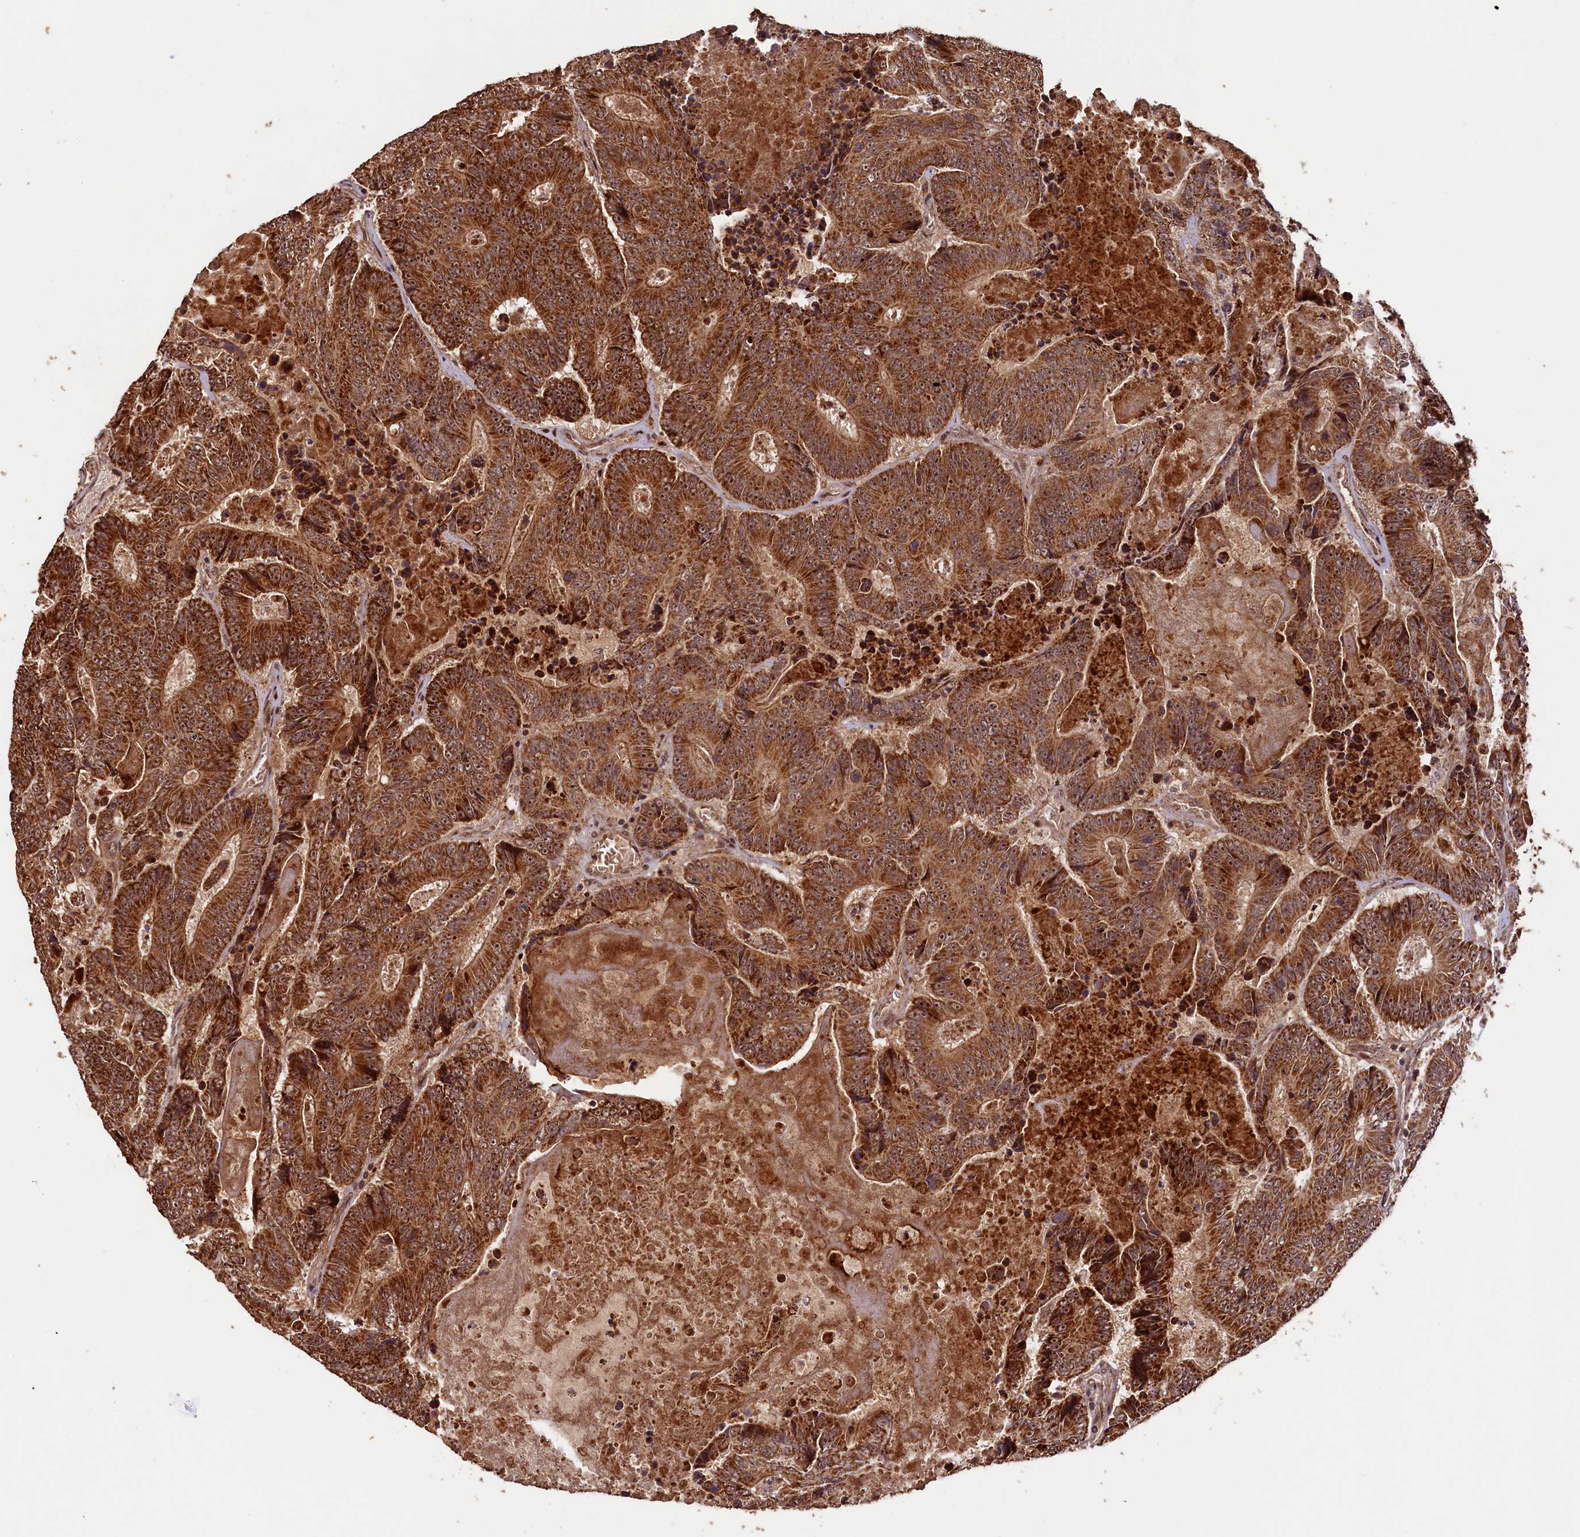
{"staining": {"intensity": "strong", "quantity": ">75%", "location": "cytoplasmic/membranous,nuclear"}, "tissue": "colorectal cancer", "cell_type": "Tumor cells", "image_type": "cancer", "snomed": [{"axis": "morphology", "description": "Adenocarcinoma, NOS"}, {"axis": "topography", "description": "Colon"}], "caption": "A micrograph of human adenocarcinoma (colorectal) stained for a protein displays strong cytoplasmic/membranous and nuclear brown staining in tumor cells.", "gene": "SHPRH", "patient": {"sex": "male", "age": 83}}